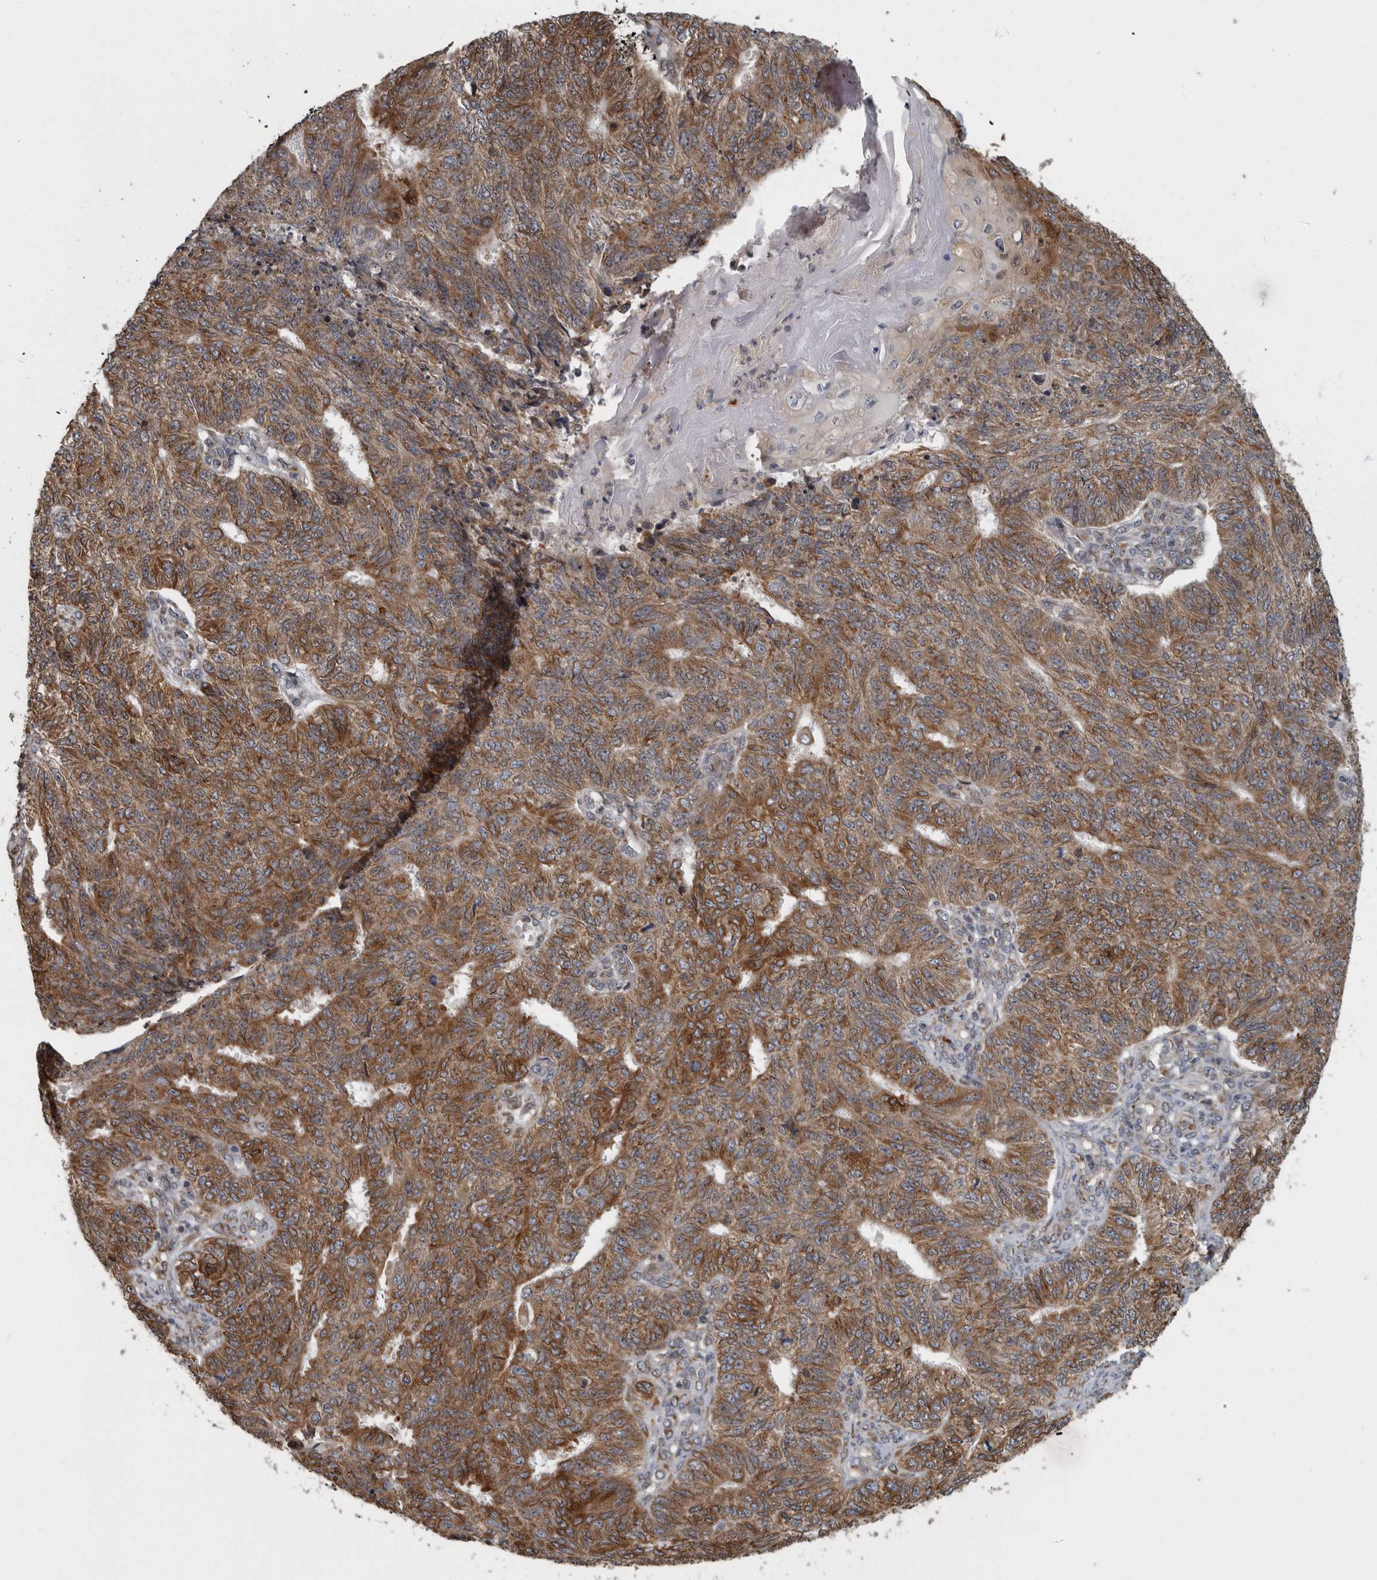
{"staining": {"intensity": "moderate", "quantity": ">75%", "location": "cytoplasmic/membranous"}, "tissue": "endometrial cancer", "cell_type": "Tumor cells", "image_type": "cancer", "snomed": [{"axis": "morphology", "description": "Adenocarcinoma, NOS"}, {"axis": "topography", "description": "Endometrium"}], "caption": "This is a photomicrograph of immunohistochemistry (IHC) staining of endometrial cancer (adenocarcinoma), which shows moderate staining in the cytoplasmic/membranous of tumor cells.", "gene": "LMAN2L", "patient": {"sex": "female", "age": 32}}